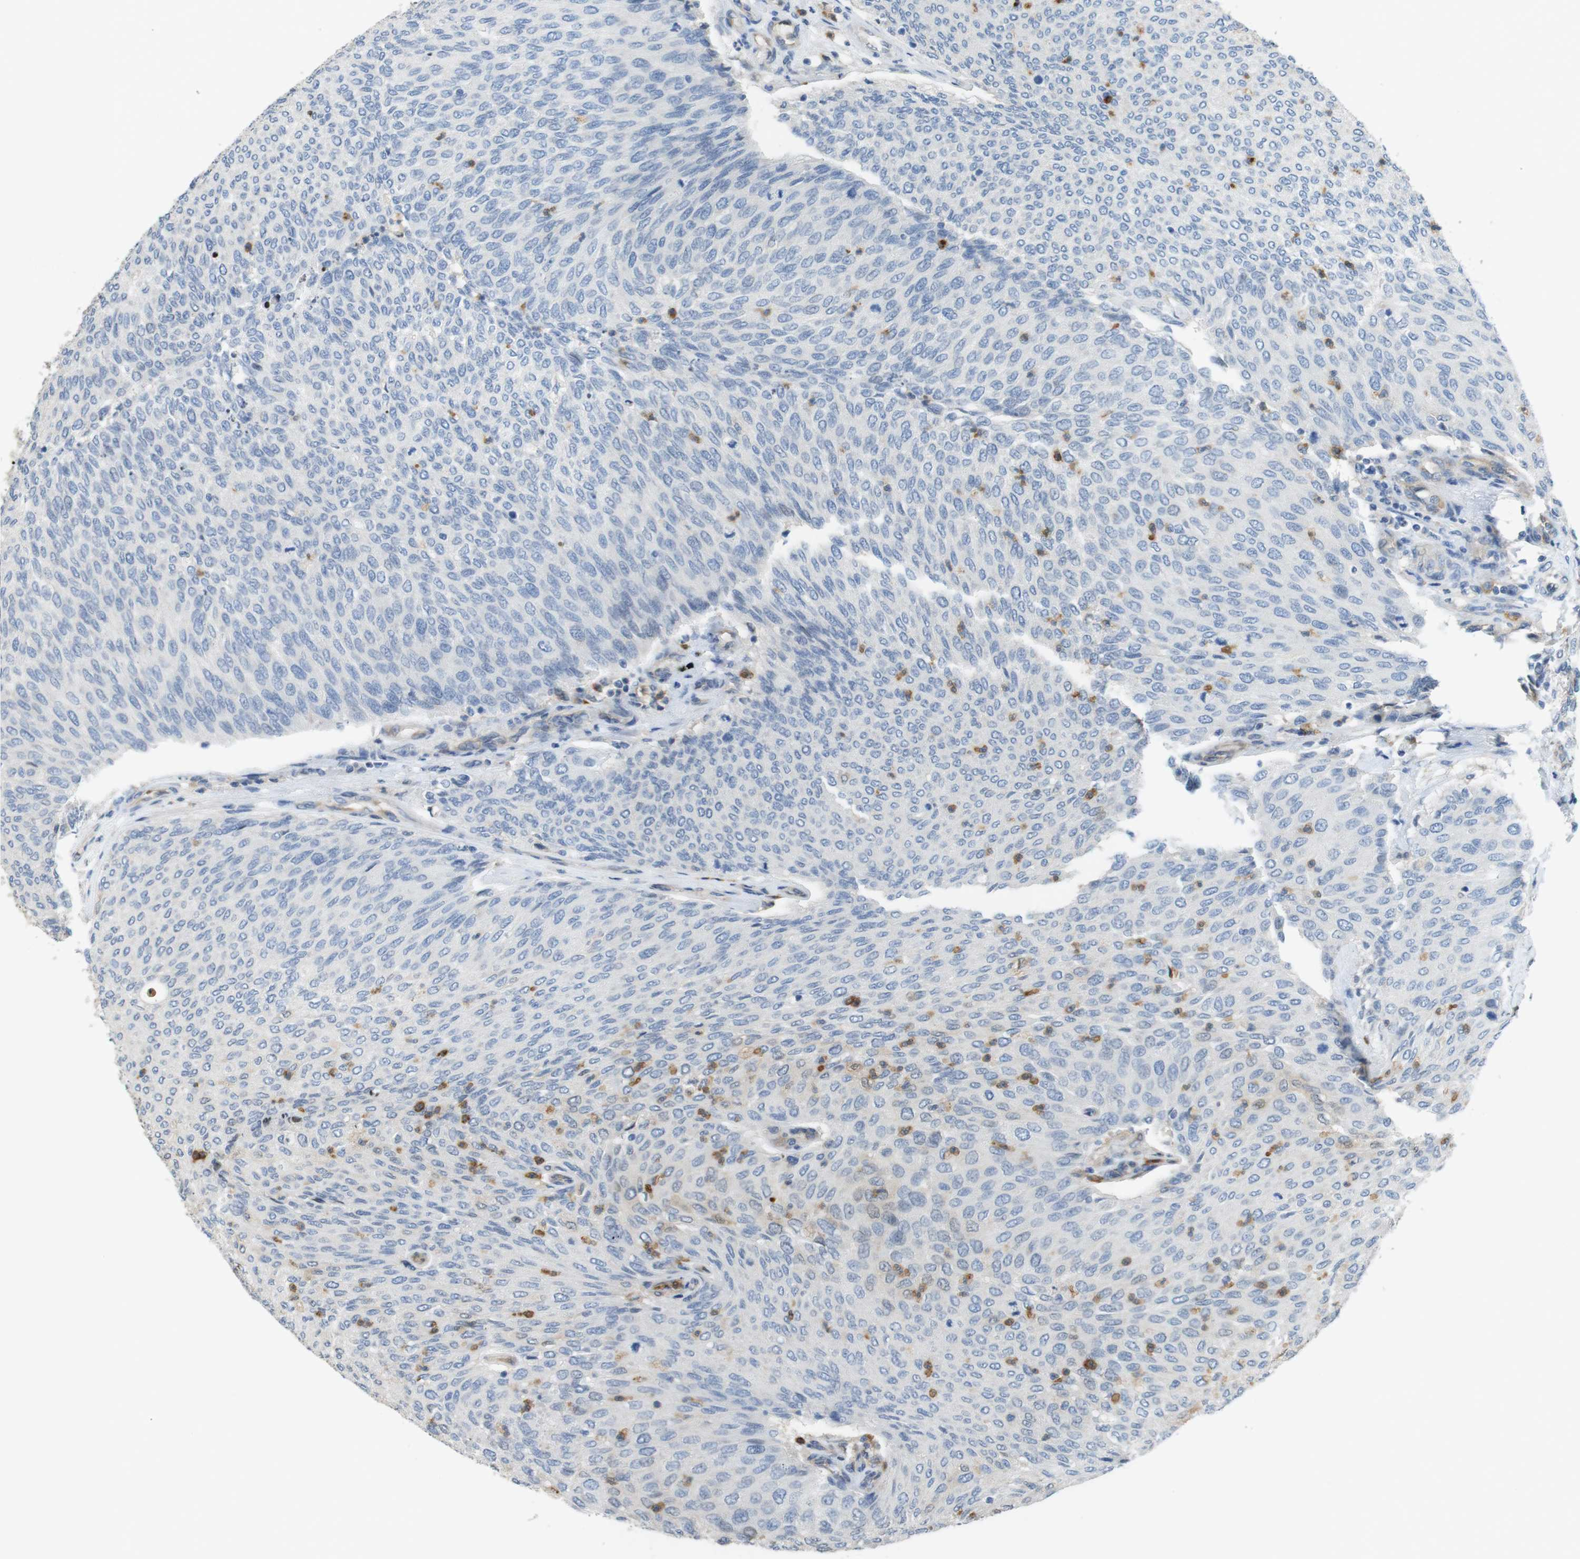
{"staining": {"intensity": "negative", "quantity": "none", "location": "none"}, "tissue": "urothelial cancer", "cell_type": "Tumor cells", "image_type": "cancer", "snomed": [{"axis": "morphology", "description": "Urothelial carcinoma, Low grade"}, {"axis": "topography", "description": "Urinary bladder"}], "caption": "Protein analysis of urothelial carcinoma (low-grade) shows no significant staining in tumor cells. (Brightfield microscopy of DAB immunohistochemistry at high magnification).", "gene": "PCDH10", "patient": {"sex": "female", "age": 79}}